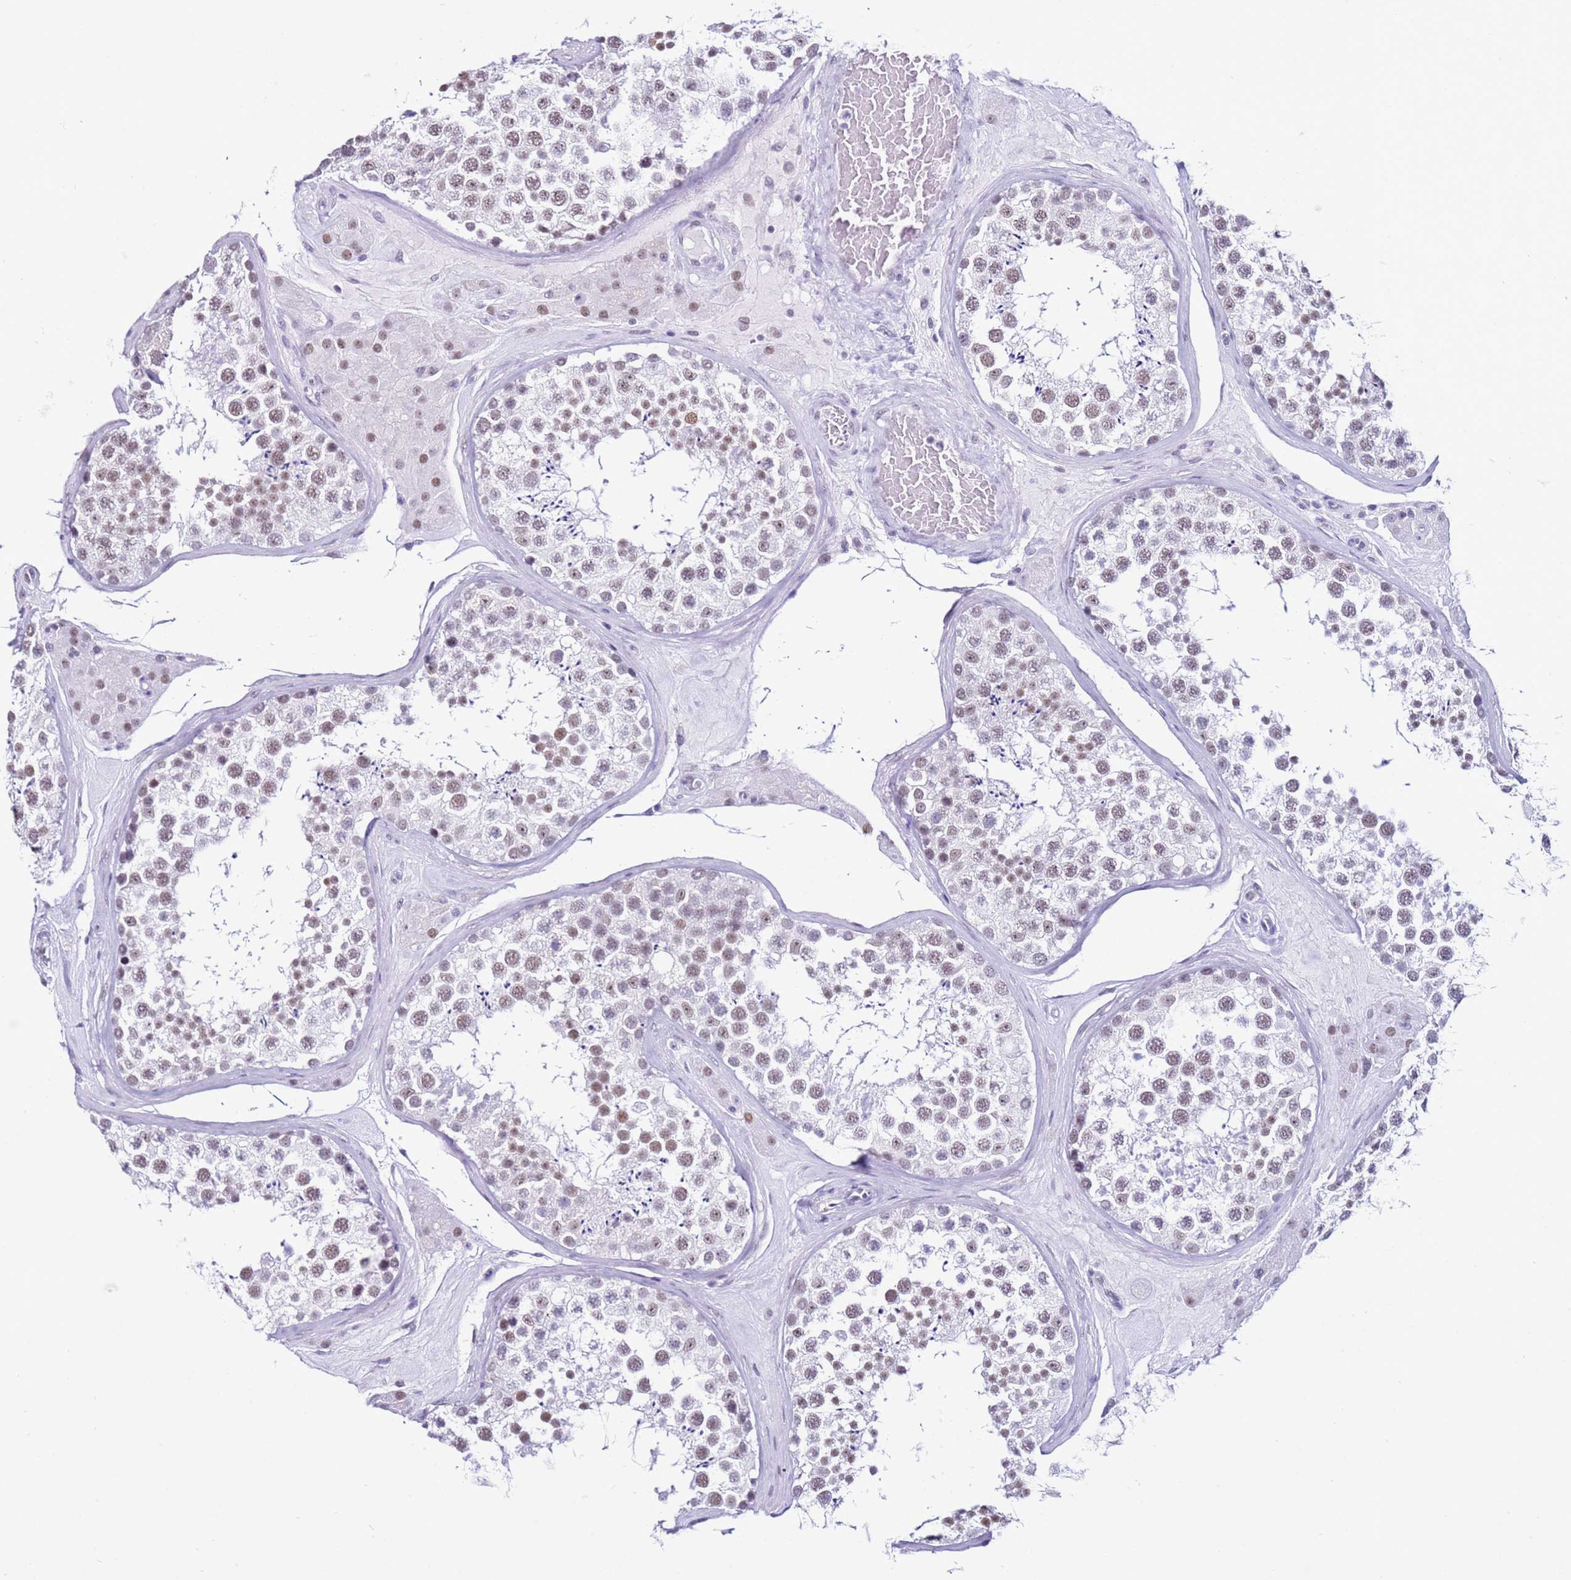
{"staining": {"intensity": "weak", "quantity": "25%-75%", "location": "nuclear"}, "tissue": "testis", "cell_type": "Cells in seminiferous ducts", "image_type": "normal", "snomed": [{"axis": "morphology", "description": "Normal tissue, NOS"}, {"axis": "topography", "description": "Testis"}], "caption": "Immunohistochemical staining of benign testis demonstrates low levels of weak nuclear expression in approximately 25%-75% of cells in seminiferous ducts.", "gene": "DHX15", "patient": {"sex": "male", "age": 46}}